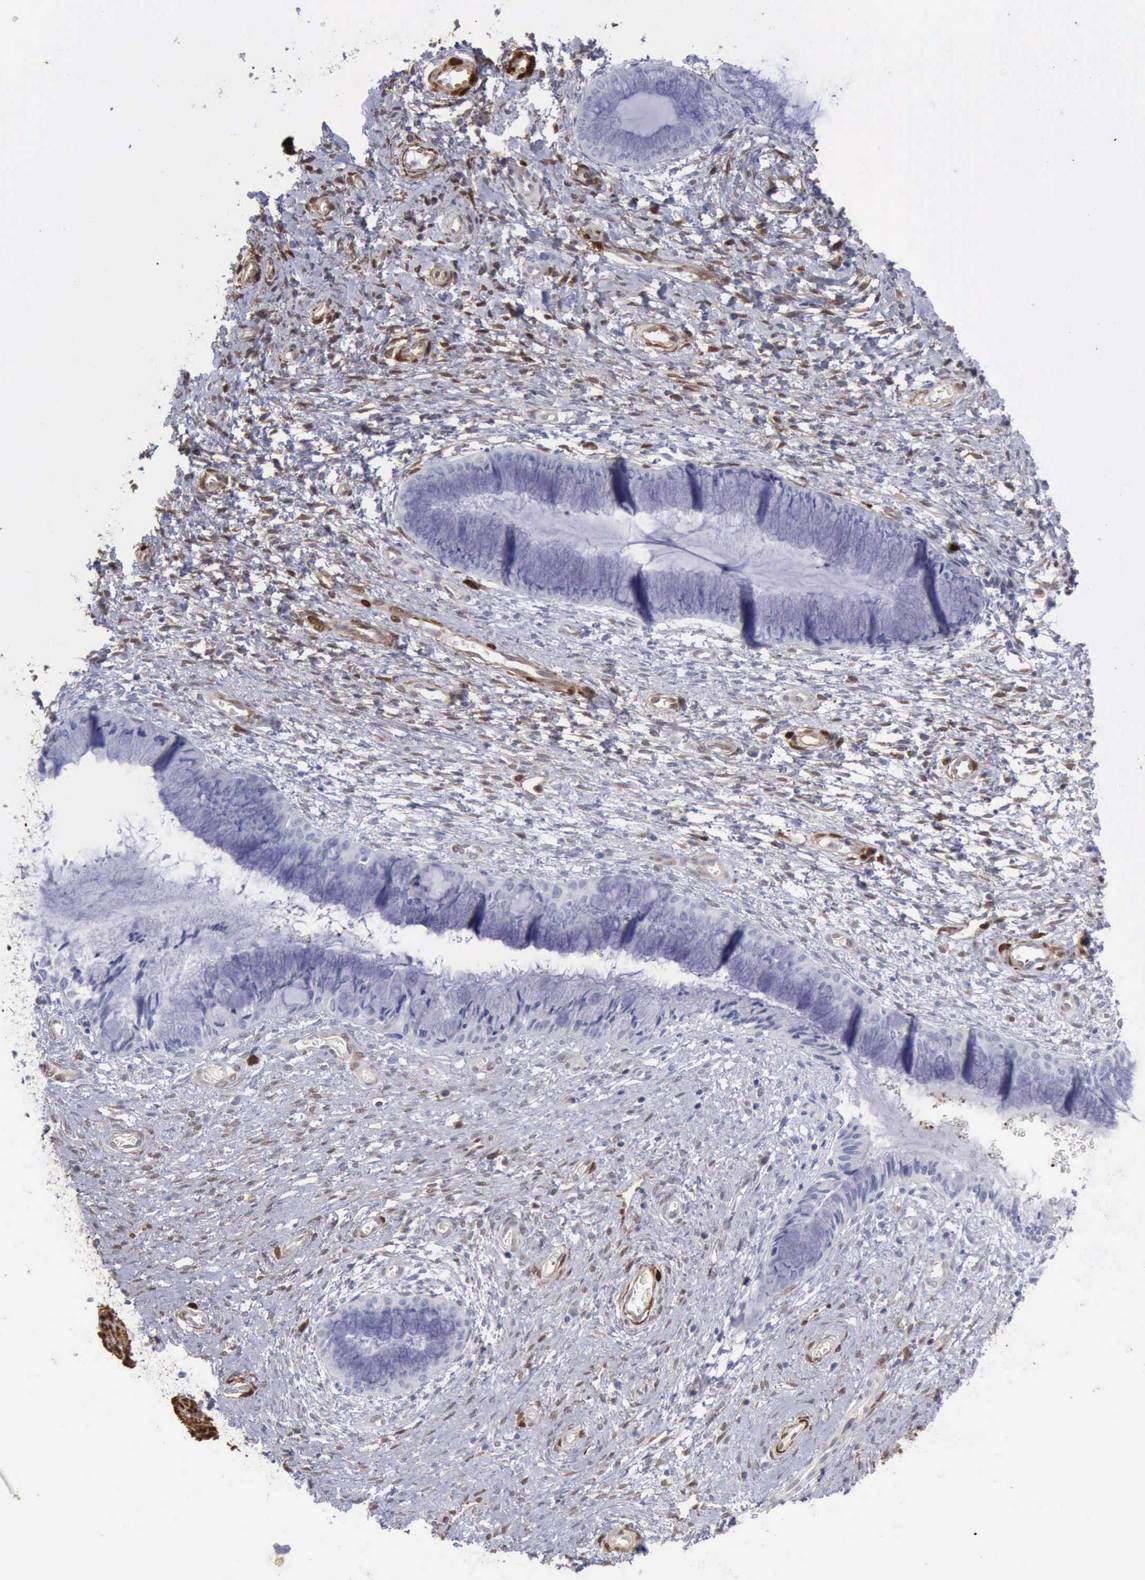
{"staining": {"intensity": "negative", "quantity": "none", "location": "none"}, "tissue": "cervix", "cell_type": "Glandular cells", "image_type": "normal", "snomed": [{"axis": "morphology", "description": "Normal tissue, NOS"}, {"axis": "topography", "description": "Cervix"}], "caption": "A high-resolution image shows immunohistochemistry (IHC) staining of normal cervix, which reveals no significant positivity in glandular cells. Nuclei are stained in blue.", "gene": "FHL1", "patient": {"sex": "female", "age": 27}}